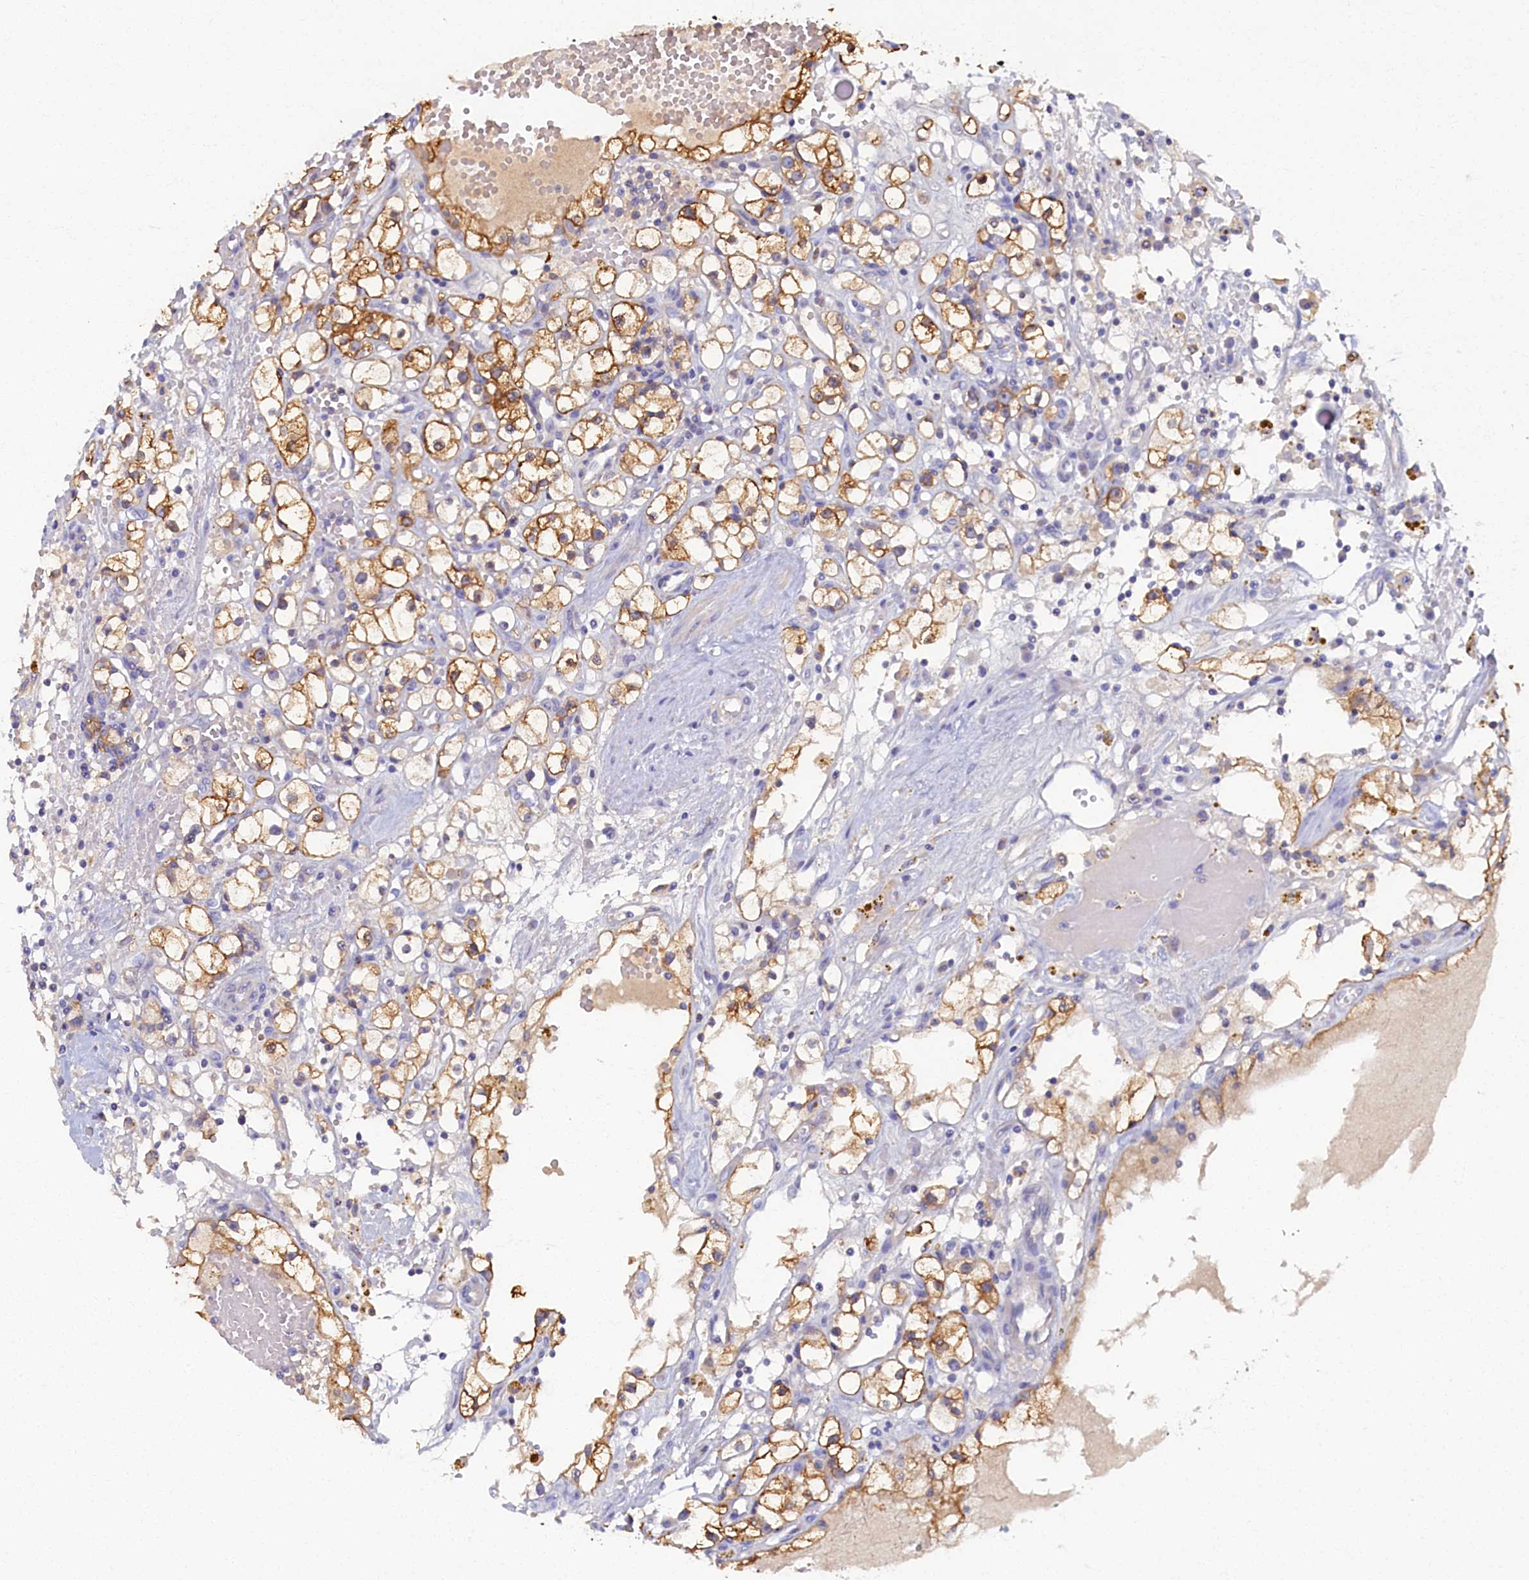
{"staining": {"intensity": "moderate", "quantity": "25%-75%", "location": "cytoplasmic/membranous"}, "tissue": "renal cancer", "cell_type": "Tumor cells", "image_type": "cancer", "snomed": [{"axis": "morphology", "description": "Adenocarcinoma, NOS"}, {"axis": "topography", "description": "Kidney"}], "caption": "Protein expression analysis of renal cancer (adenocarcinoma) reveals moderate cytoplasmic/membranous staining in about 25%-75% of tumor cells.", "gene": "TIMM8B", "patient": {"sex": "male", "age": 56}}